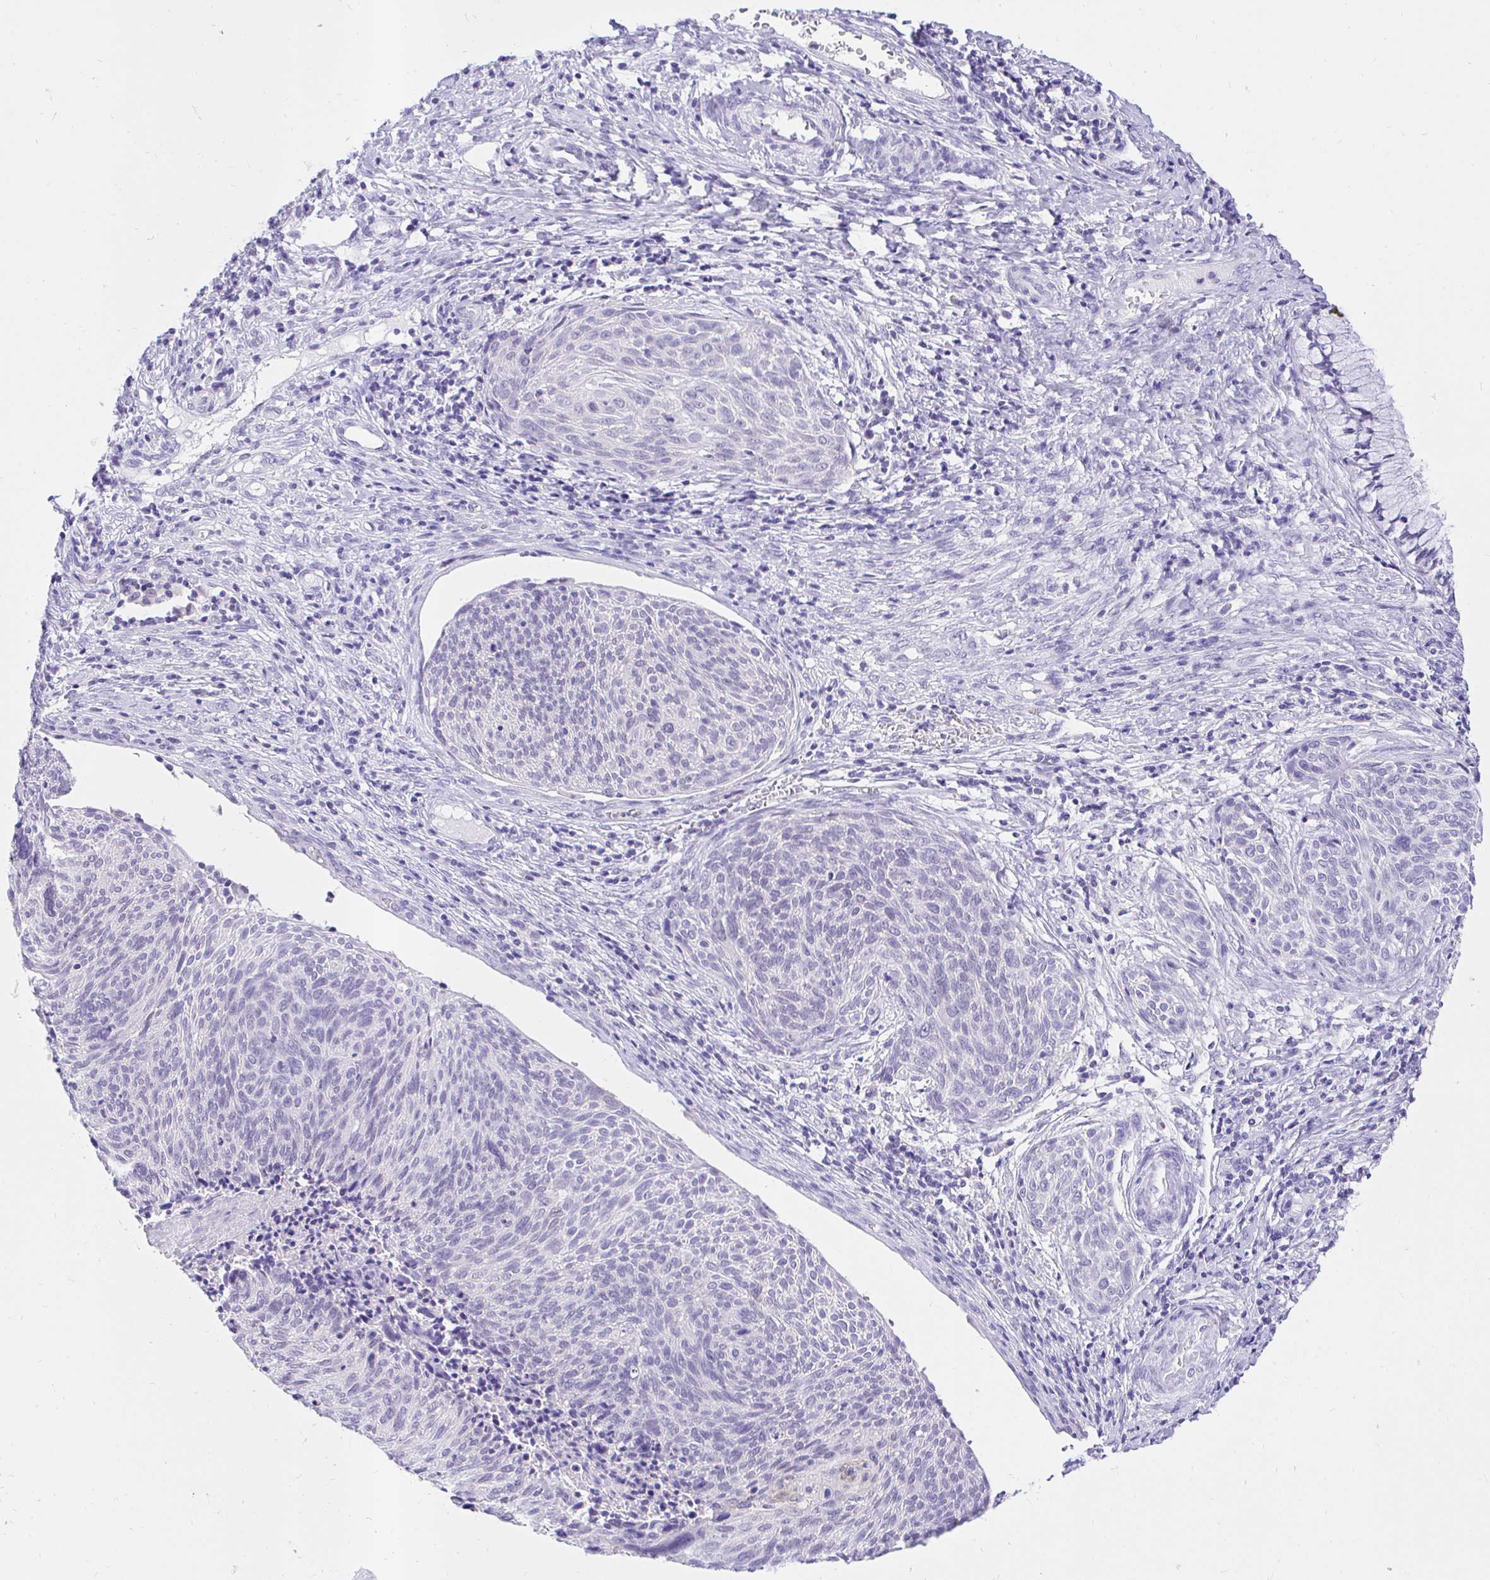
{"staining": {"intensity": "negative", "quantity": "none", "location": "none"}, "tissue": "cervical cancer", "cell_type": "Tumor cells", "image_type": "cancer", "snomed": [{"axis": "morphology", "description": "Squamous cell carcinoma, NOS"}, {"axis": "topography", "description": "Cervix"}], "caption": "IHC histopathology image of neoplastic tissue: human squamous cell carcinoma (cervical) stained with DAB (3,3'-diaminobenzidine) demonstrates no significant protein staining in tumor cells.", "gene": "FATE1", "patient": {"sex": "female", "age": 49}}